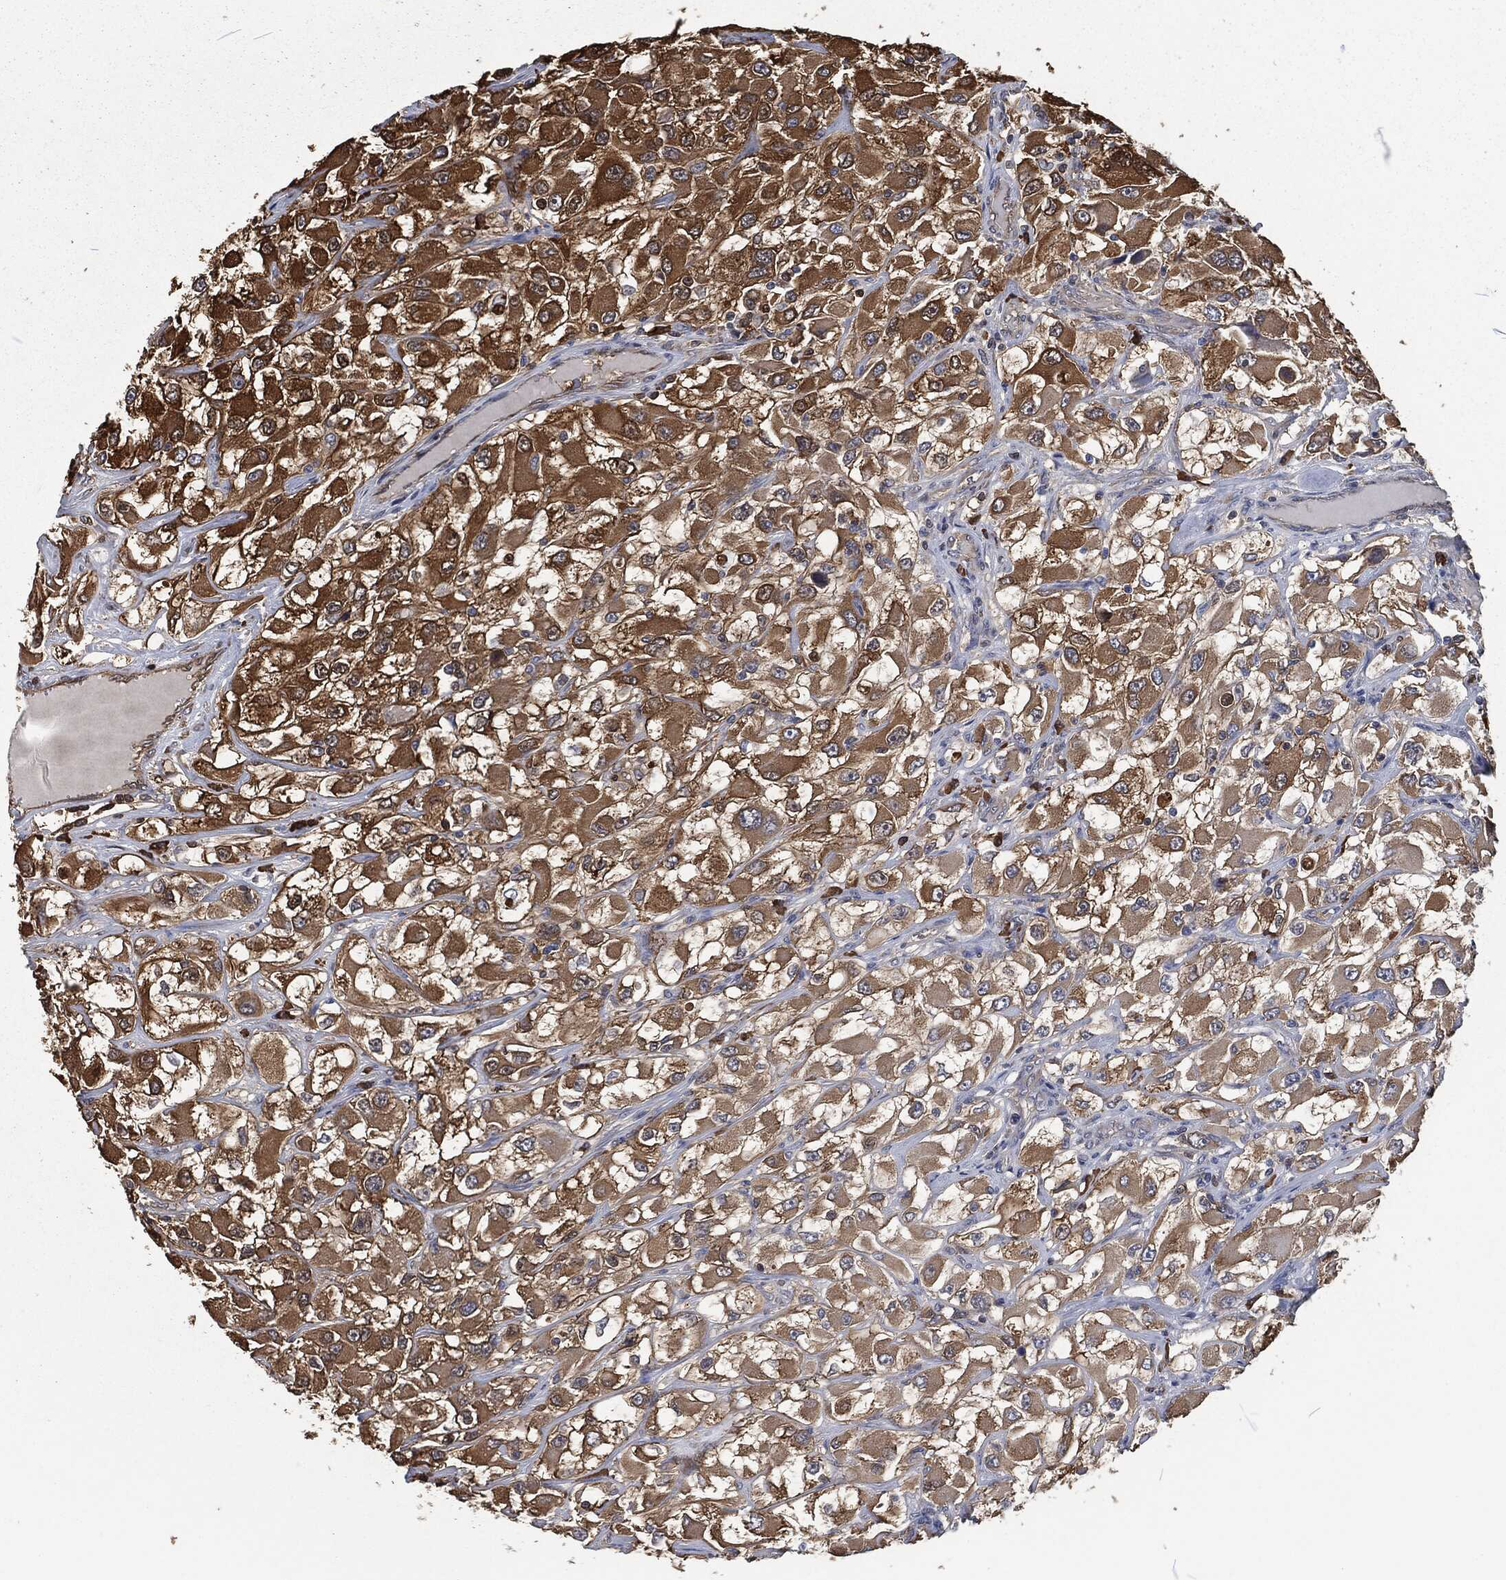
{"staining": {"intensity": "strong", "quantity": ">75%", "location": "cytoplasmic/membranous"}, "tissue": "renal cancer", "cell_type": "Tumor cells", "image_type": "cancer", "snomed": [{"axis": "morphology", "description": "Adenocarcinoma, NOS"}, {"axis": "topography", "description": "Kidney"}], "caption": "Tumor cells reveal high levels of strong cytoplasmic/membranous expression in about >75% of cells in renal adenocarcinoma. Ihc stains the protein of interest in brown and the nuclei are stained blue.", "gene": "PRDX4", "patient": {"sex": "female", "age": 52}}